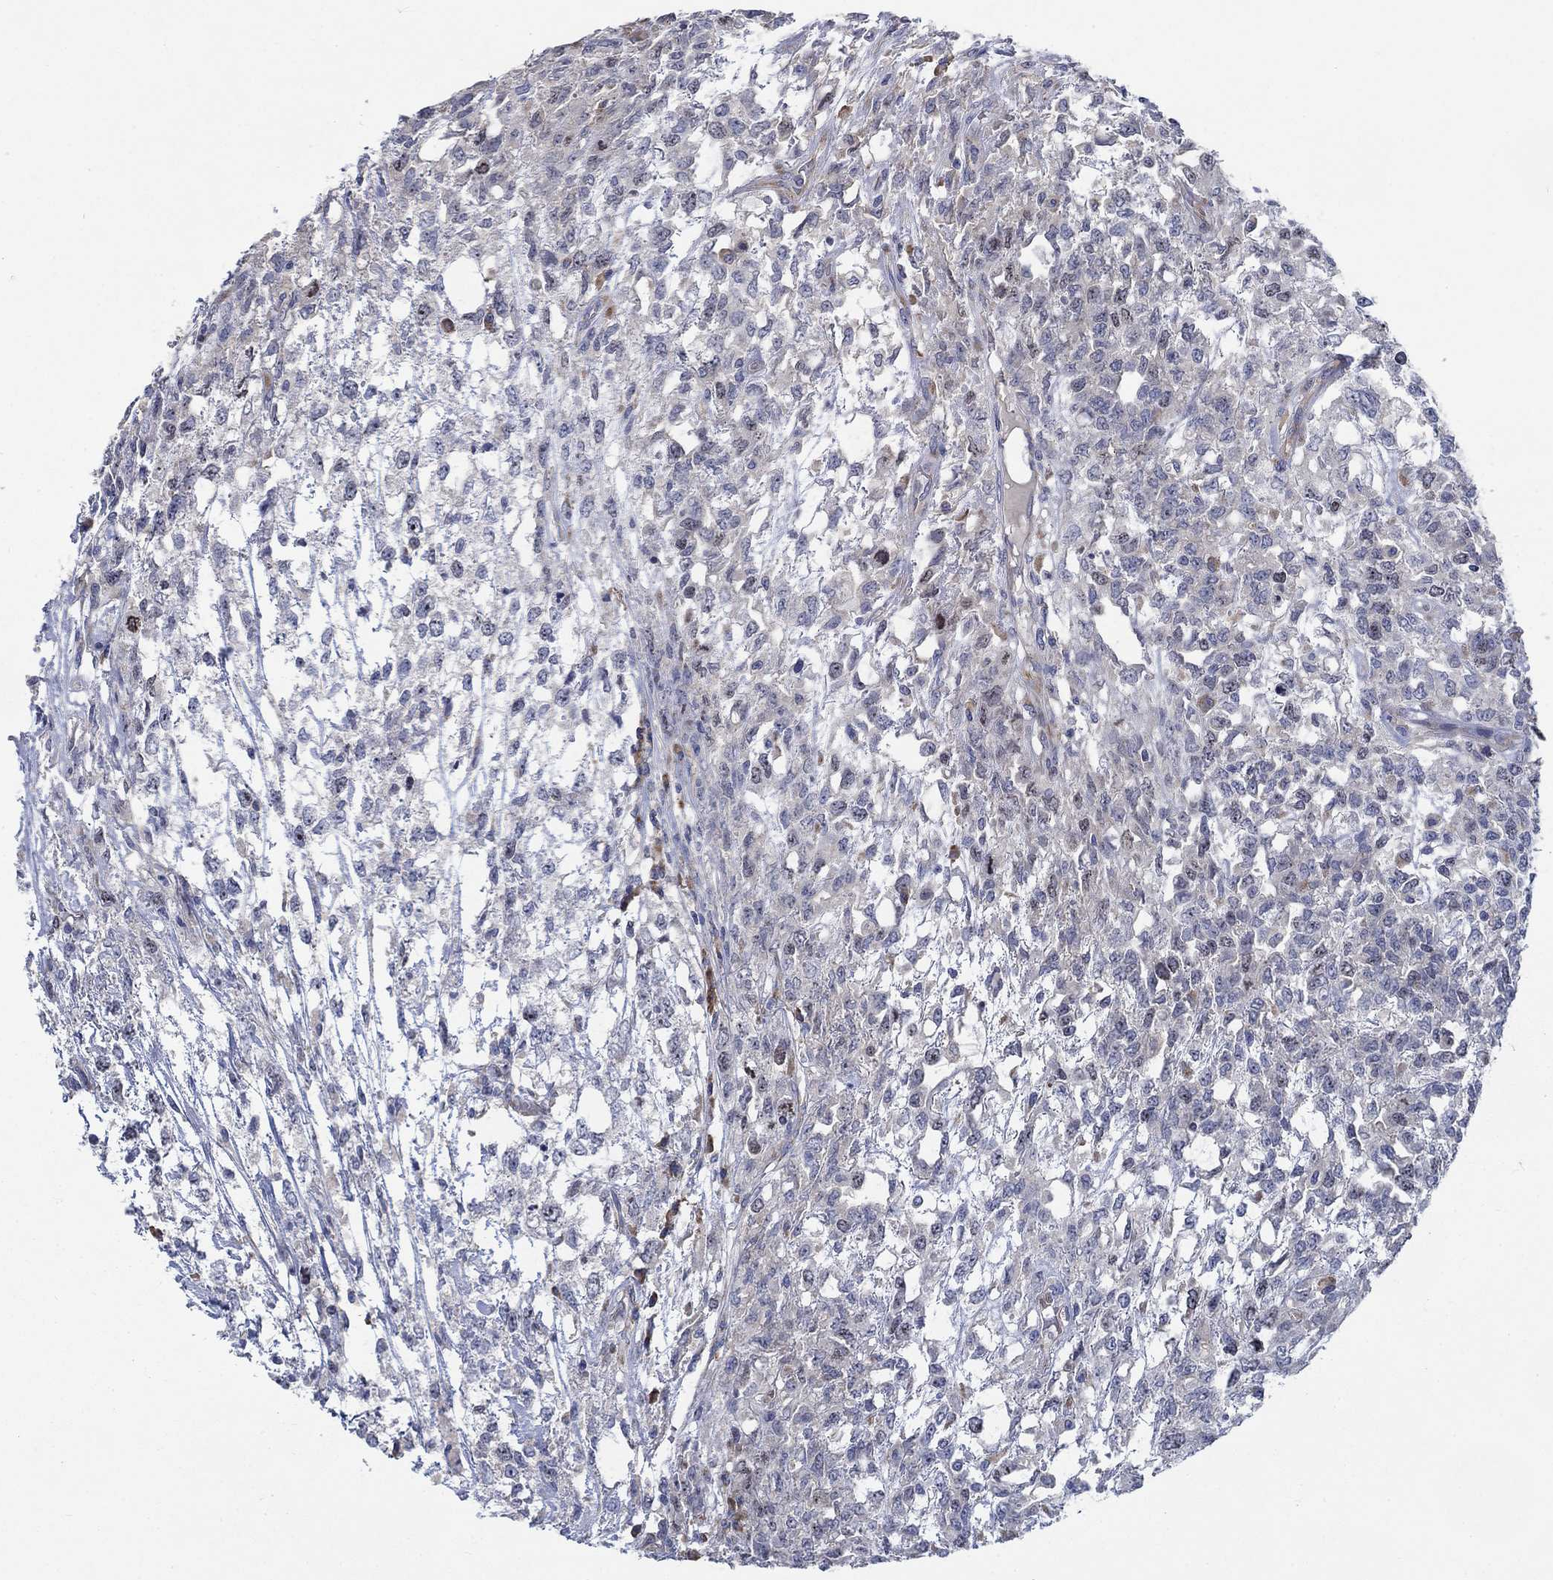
{"staining": {"intensity": "negative", "quantity": "none", "location": "none"}, "tissue": "testis cancer", "cell_type": "Tumor cells", "image_type": "cancer", "snomed": [{"axis": "morphology", "description": "Seminoma, NOS"}, {"axis": "topography", "description": "Testis"}], "caption": "Histopathology image shows no significant protein staining in tumor cells of testis cancer.", "gene": "MMP24", "patient": {"sex": "male", "age": 52}}